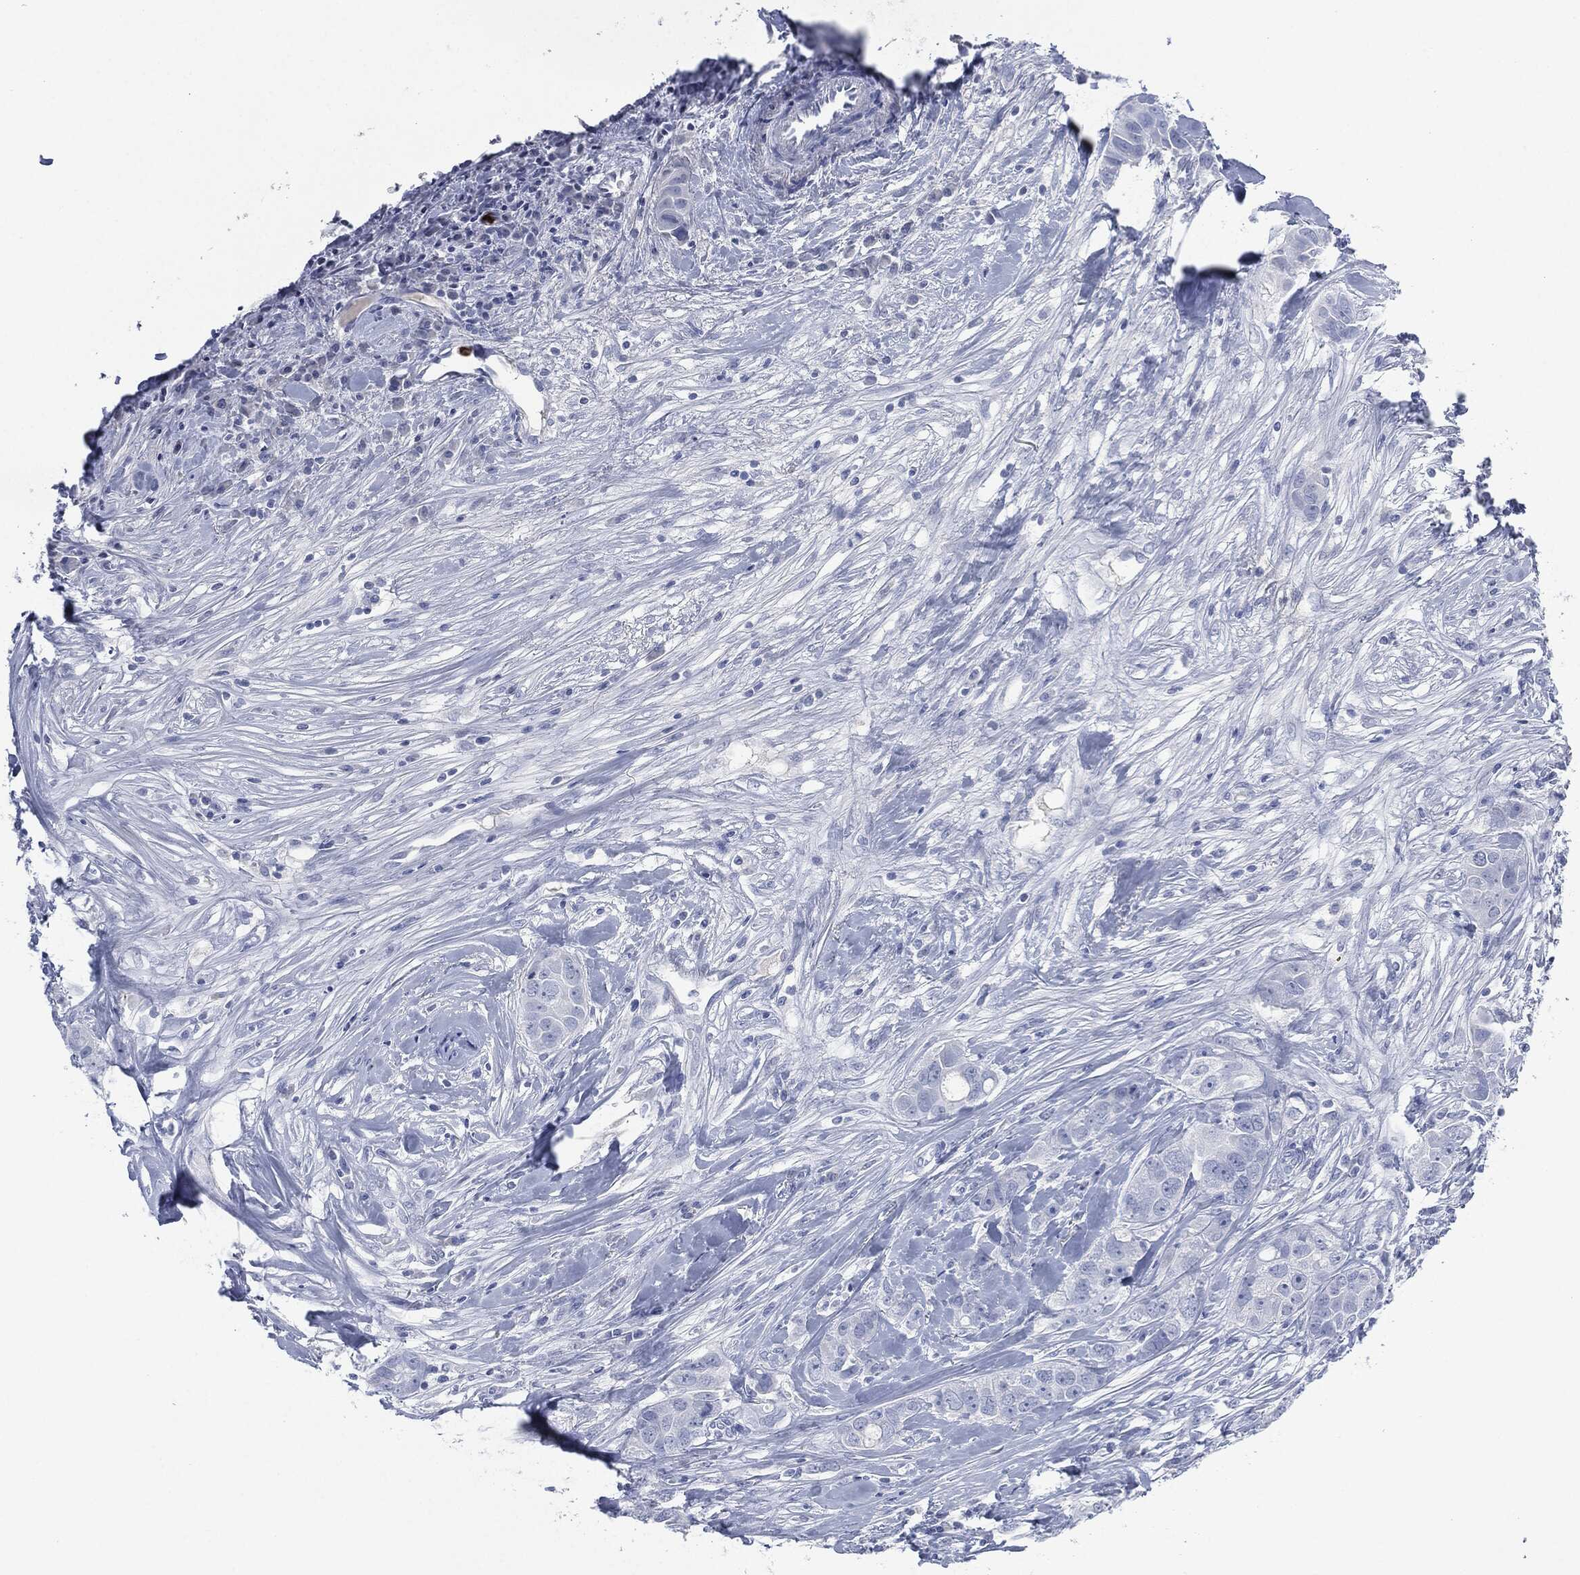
{"staining": {"intensity": "negative", "quantity": "none", "location": "none"}, "tissue": "breast cancer", "cell_type": "Tumor cells", "image_type": "cancer", "snomed": [{"axis": "morphology", "description": "Duct carcinoma"}, {"axis": "topography", "description": "Breast"}], "caption": "A histopathology image of human intraductal carcinoma (breast) is negative for staining in tumor cells.", "gene": "CEACAM8", "patient": {"sex": "female", "age": 43}}